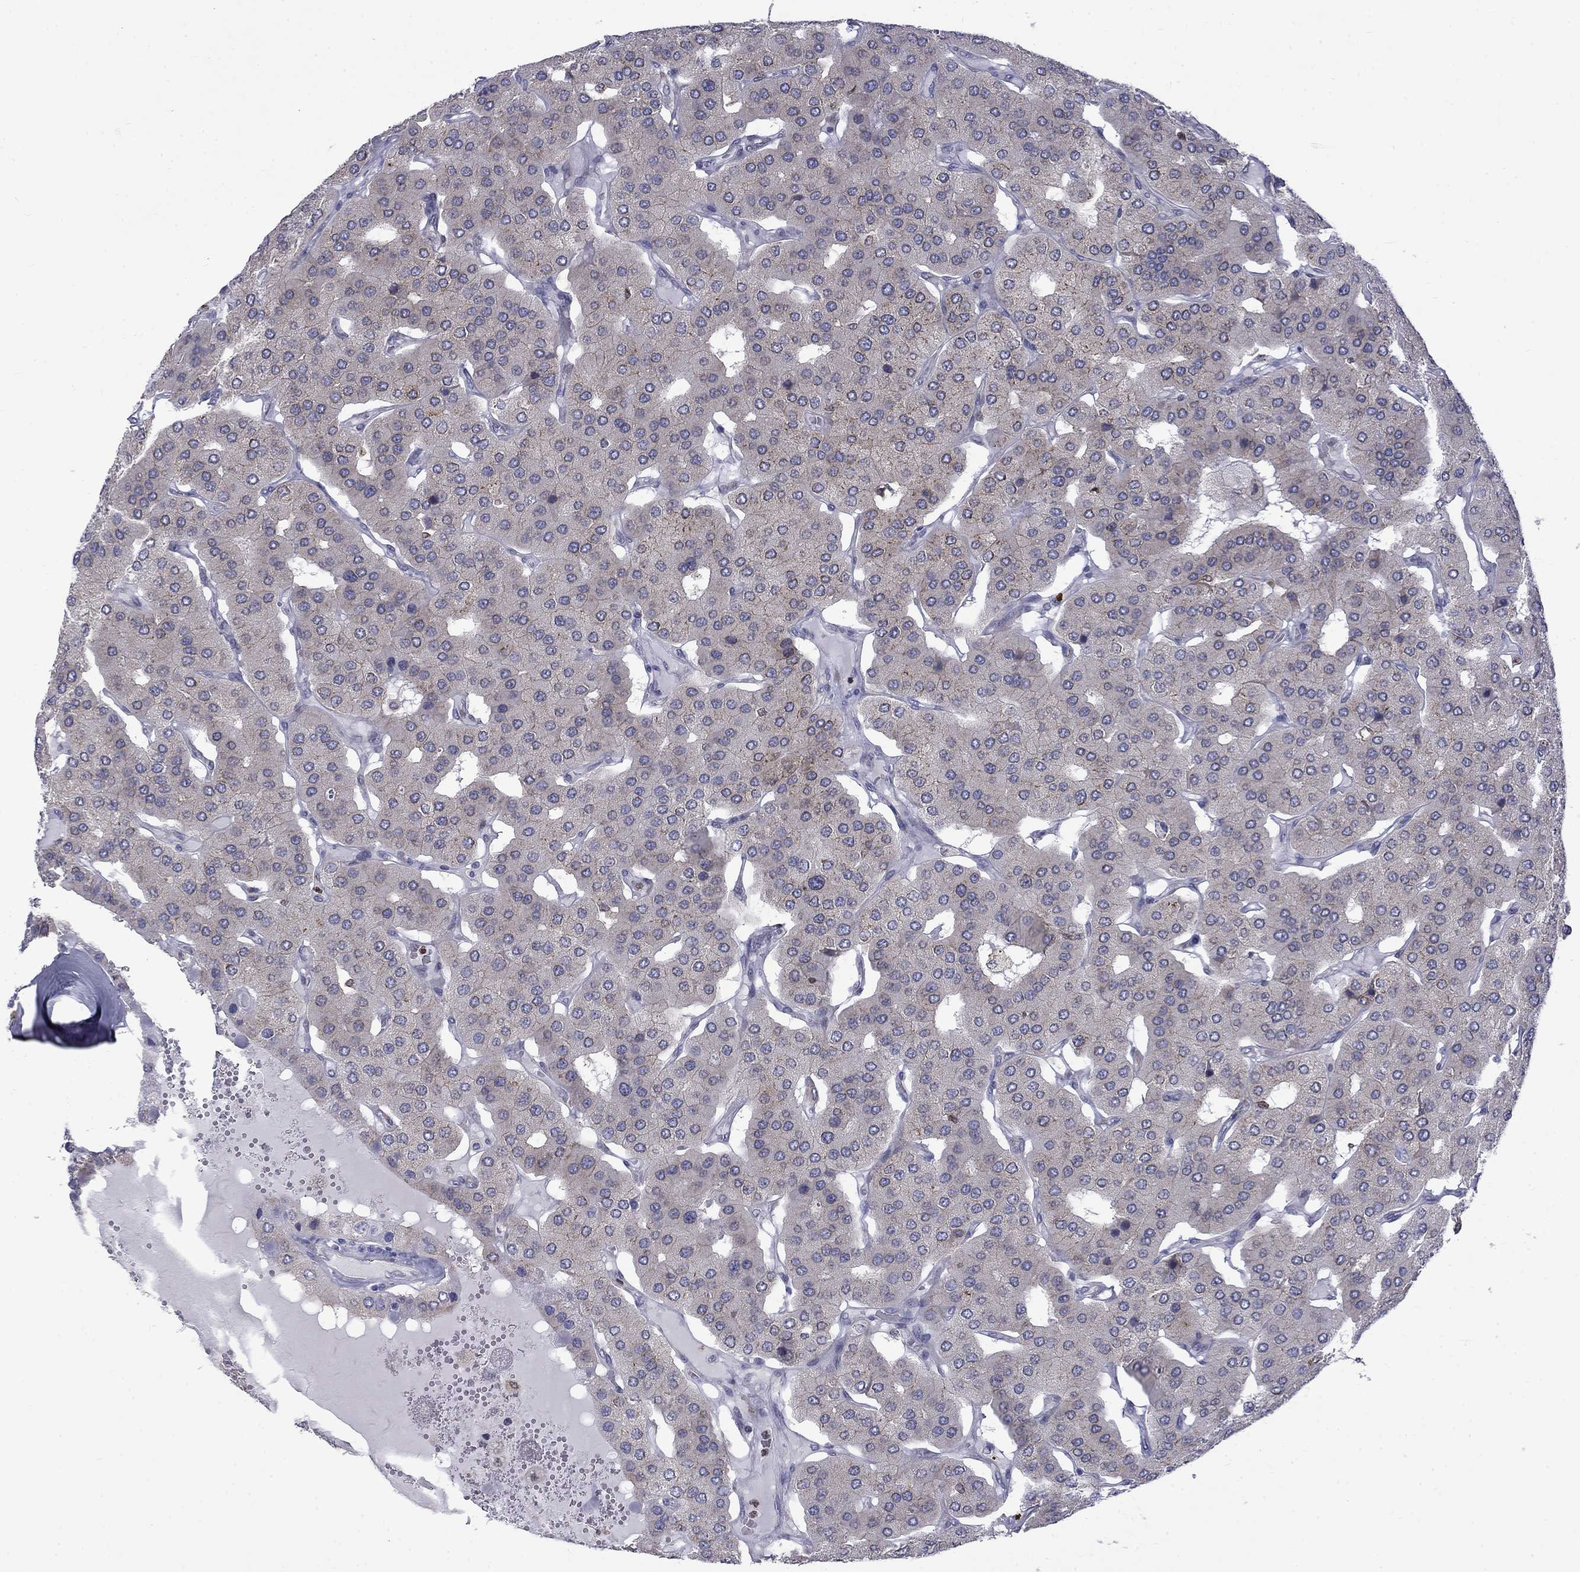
{"staining": {"intensity": "negative", "quantity": "none", "location": "none"}, "tissue": "parathyroid gland", "cell_type": "Glandular cells", "image_type": "normal", "snomed": [{"axis": "morphology", "description": "Normal tissue, NOS"}, {"axis": "morphology", "description": "Adenoma, NOS"}, {"axis": "topography", "description": "Parathyroid gland"}], "caption": "Photomicrograph shows no significant protein staining in glandular cells of unremarkable parathyroid gland.", "gene": "PABPC4", "patient": {"sex": "female", "age": 86}}